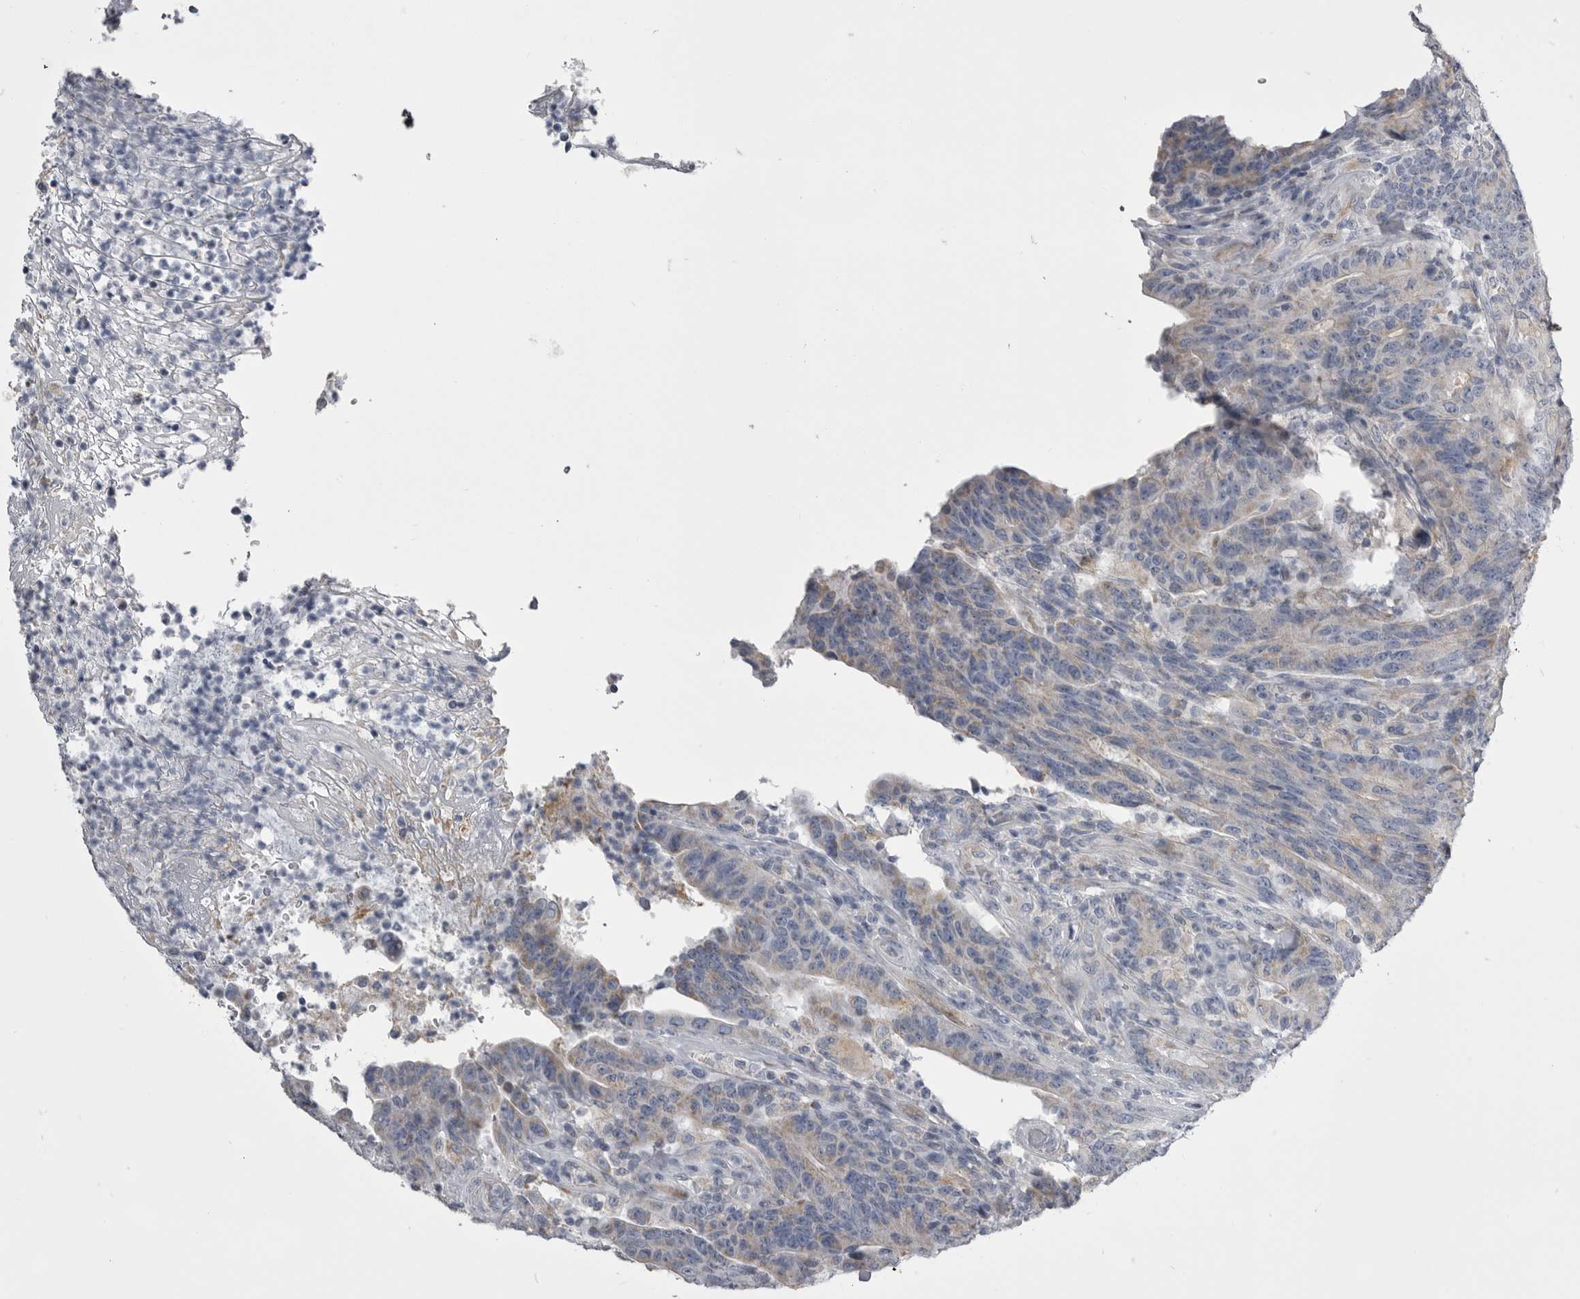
{"staining": {"intensity": "weak", "quantity": "25%-75%", "location": "cytoplasmic/membranous"}, "tissue": "colorectal cancer", "cell_type": "Tumor cells", "image_type": "cancer", "snomed": [{"axis": "morphology", "description": "Normal tissue, NOS"}, {"axis": "morphology", "description": "Adenocarcinoma, NOS"}, {"axis": "topography", "description": "Colon"}], "caption": "About 25%-75% of tumor cells in colorectal adenocarcinoma show weak cytoplasmic/membranous protein positivity as visualized by brown immunohistochemical staining.", "gene": "OPLAH", "patient": {"sex": "female", "age": 75}}